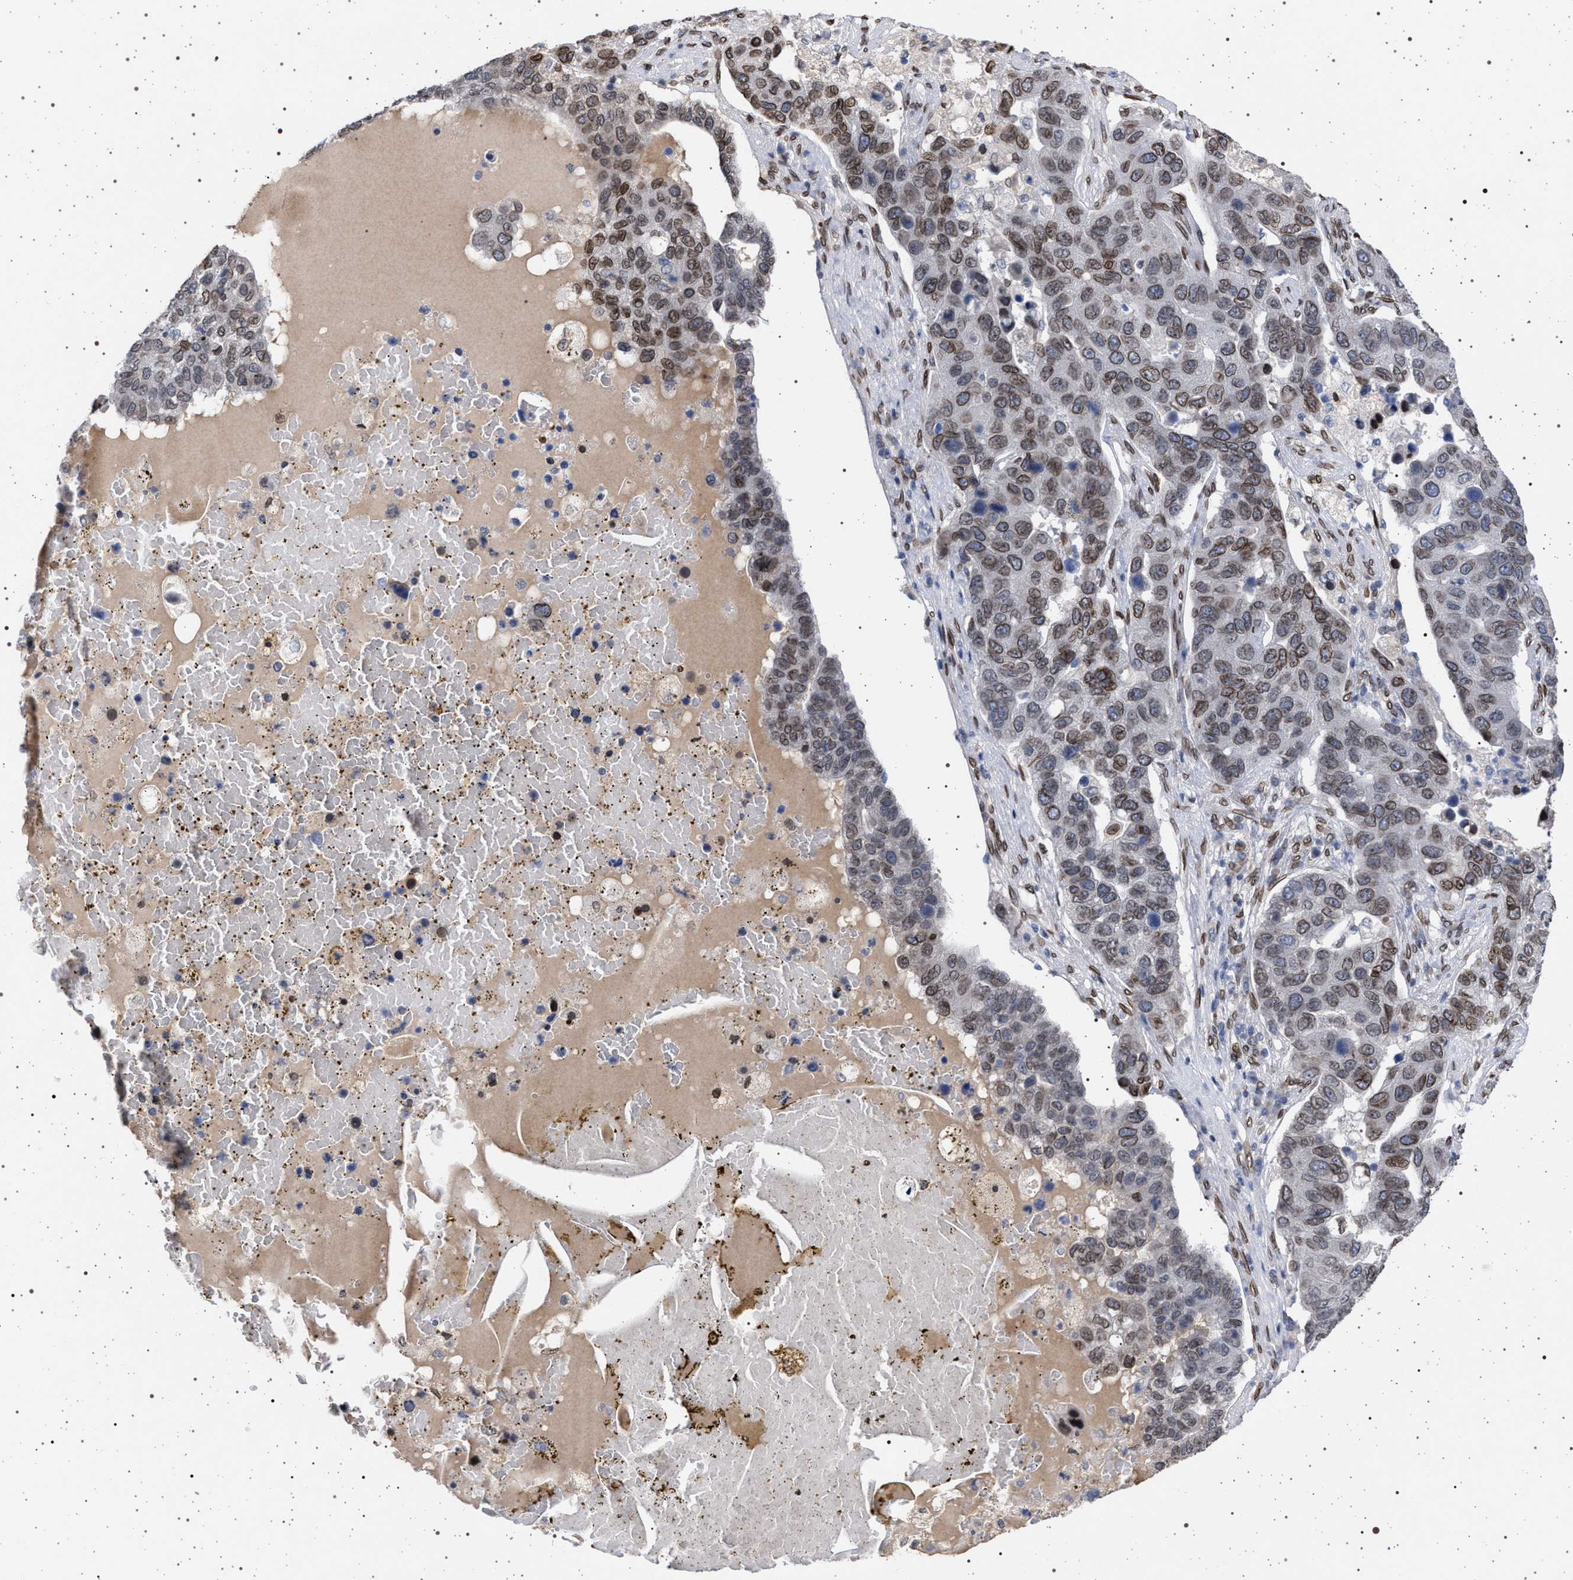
{"staining": {"intensity": "moderate", "quantity": ">75%", "location": "cytoplasmic/membranous,nuclear"}, "tissue": "pancreatic cancer", "cell_type": "Tumor cells", "image_type": "cancer", "snomed": [{"axis": "morphology", "description": "Adenocarcinoma, NOS"}, {"axis": "topography", "description": "Pancreas"}], "caption": "This is an image of immunohistochemistry (IHC) staining of adenocarcinoma (pancreatic), which shows moderate staining in the cytoplasmic/membranous and nuclear of tumor cells.", "gene": "ING2", "patient": {"sex": "female", "age": 61}}